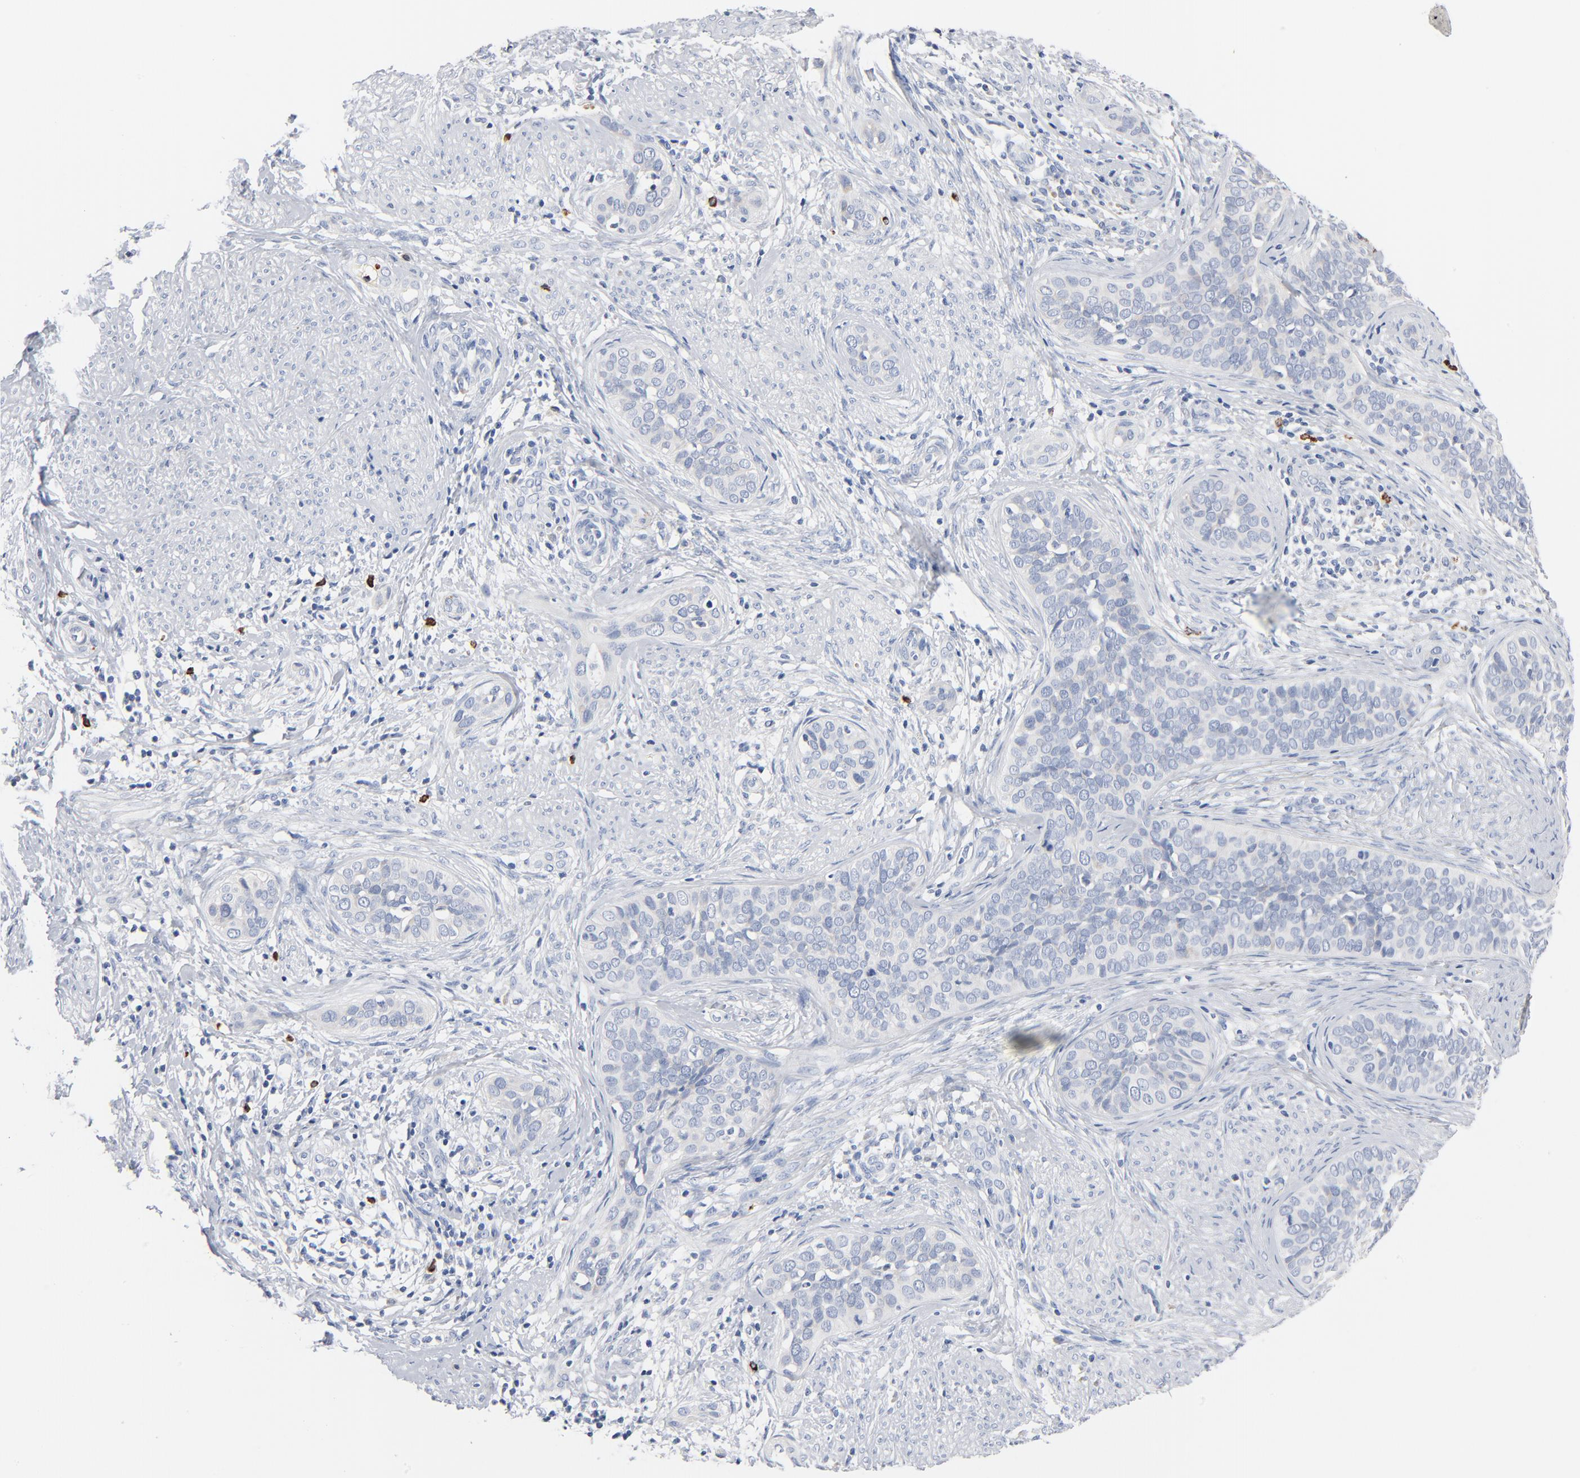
{"staining": {"intensity": "negative", "quantity": "none", "location": "none"}, "tissue": "cervical cancer", "cell_type": "Tumor cells", "image_type": "cancer", "snomed": [{"axis": "morphology", "description": "Squamous cell carcinoma, NOS"}, {"axis": "topography", "description": "Cervix"}], "caption": "Immunohistochemical staining of squamous cell carcinoma (cervical) reveals no significant expression in tumor cells.", "gene": "GZMB", "patient": {"sex": "female", "age": 31}}